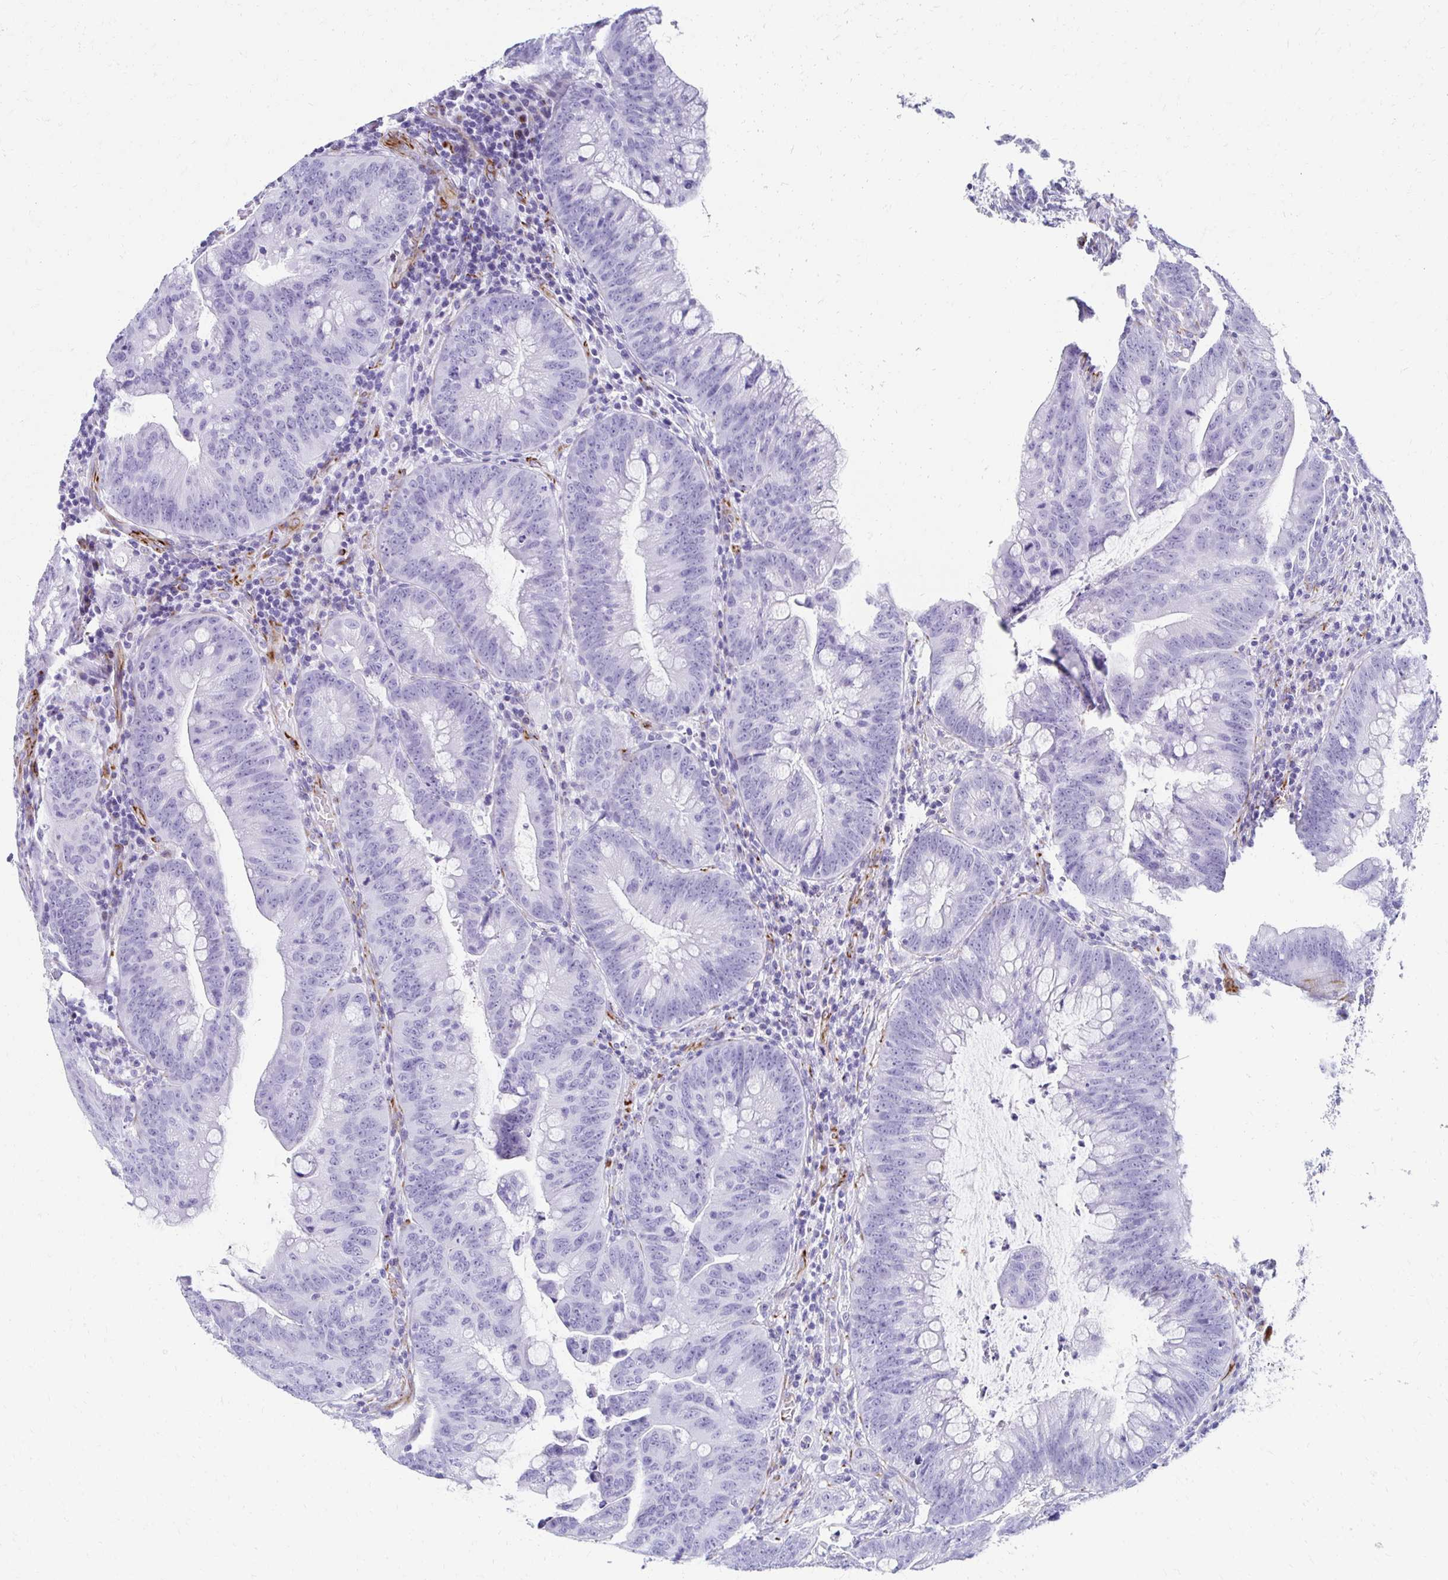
{"staining": {"intensity": "negative", "quantity": "none", "location": "none"}, "tissue": "colorectal cancer", "cell_type": "Tumor cells", "image_type": "cancer", "snomed": [{"axis": "morphology", "description": "Adenocarcinoma, NOS"}, {"axis": "topography", "description": "Colon"}], "caption": "Immunohistochemistry (IHC) micrograph of neoplastic tissue: human adenocarcinoma (colorectal) stained with DAB (3,3'-diaminobenzidine) shows no significant protein positivity in tumor cells.", "gene": "TMEM54", "patient": {"sex": "male", "age": 62}}